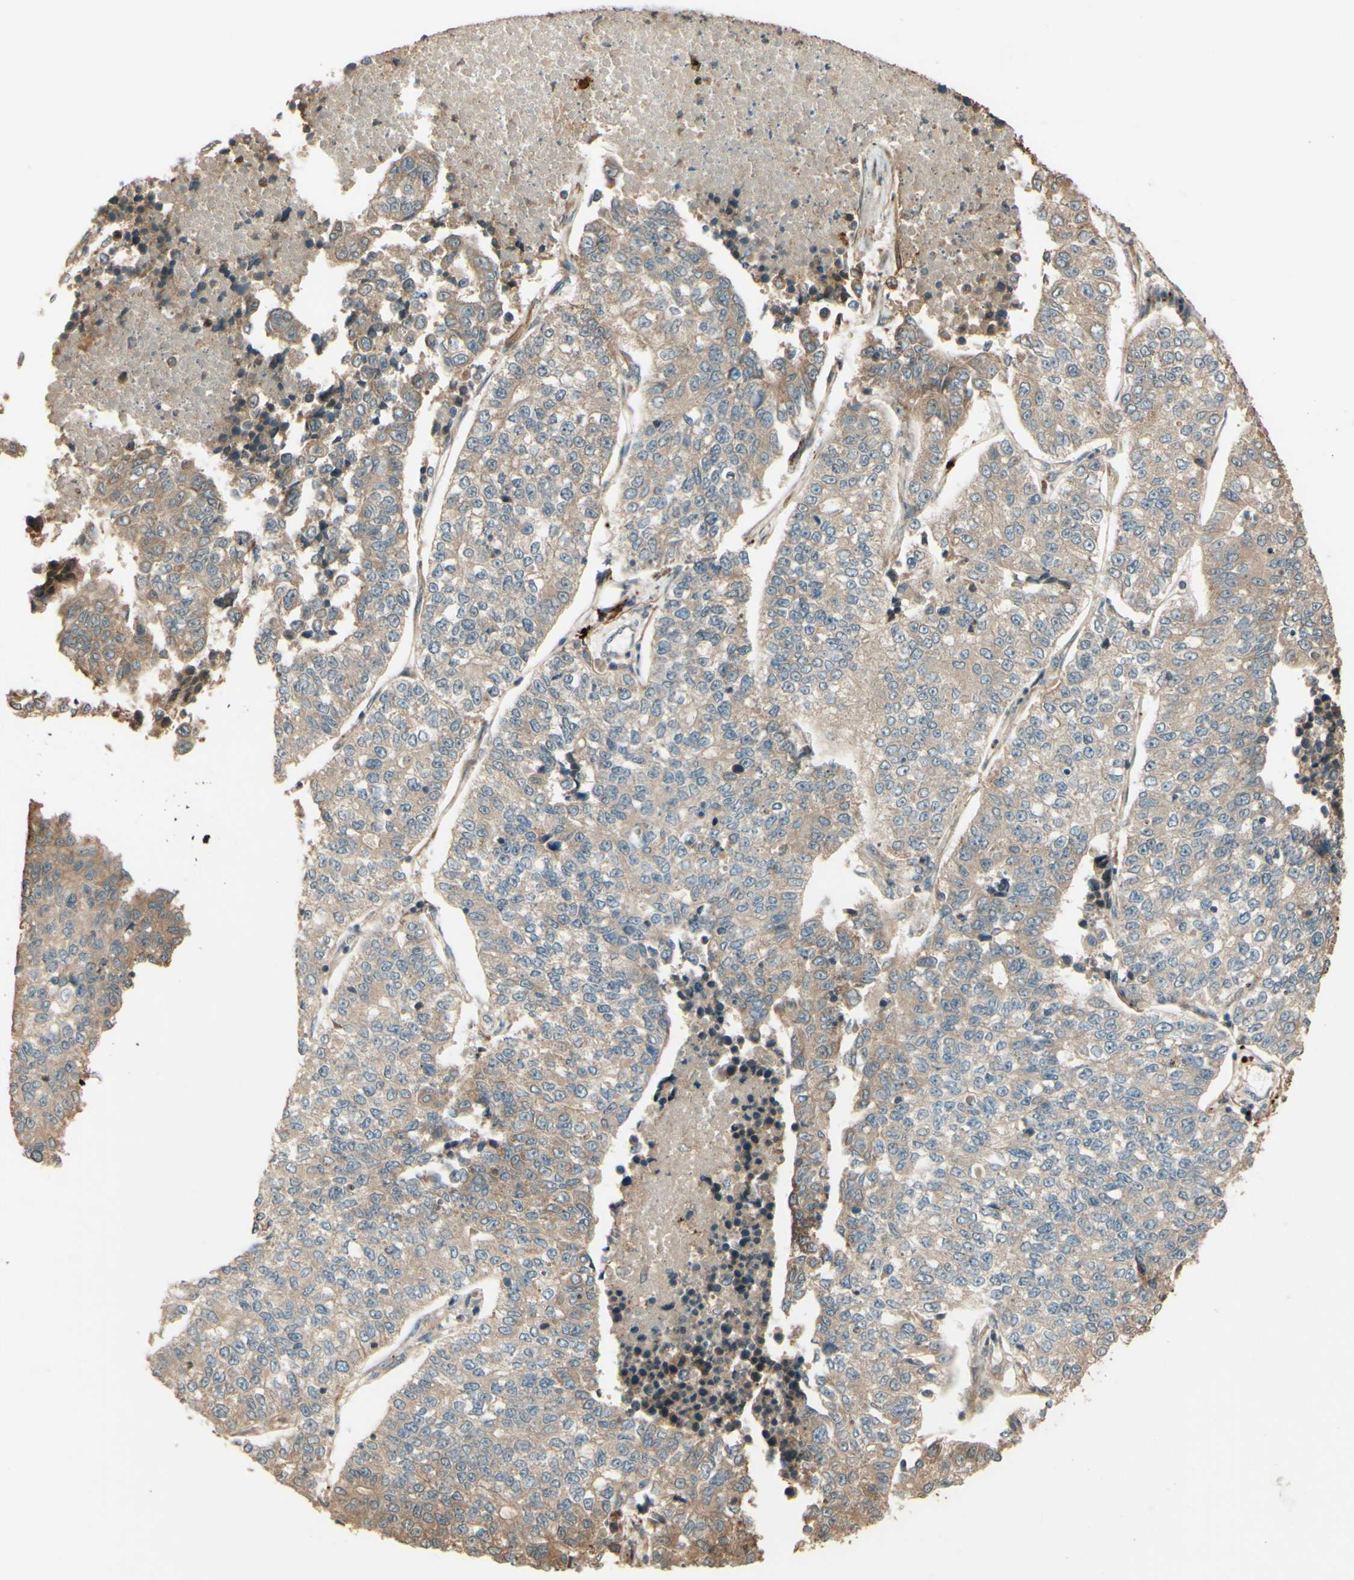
{"staining": {"intensity": "weak", "quantity": ">75%", "location": "cytoplasmic/membranous"}, "tissue": "lung cancer", "cell_type": "Tumor cells", "image_type": "cancer", "snomed": [{"axis": "morphology", "description": "Adenocarcinoma, NOS"}, {"axis": "topography", "description": "Lung"}], "caption": "This is a histology image of IHC staining of lung cancer, which shows weak positivity in the cytoplasmic/membranous of tumor cells.", "gene": "RNF19A", "patient": {"sex": "male", "age": 49}}